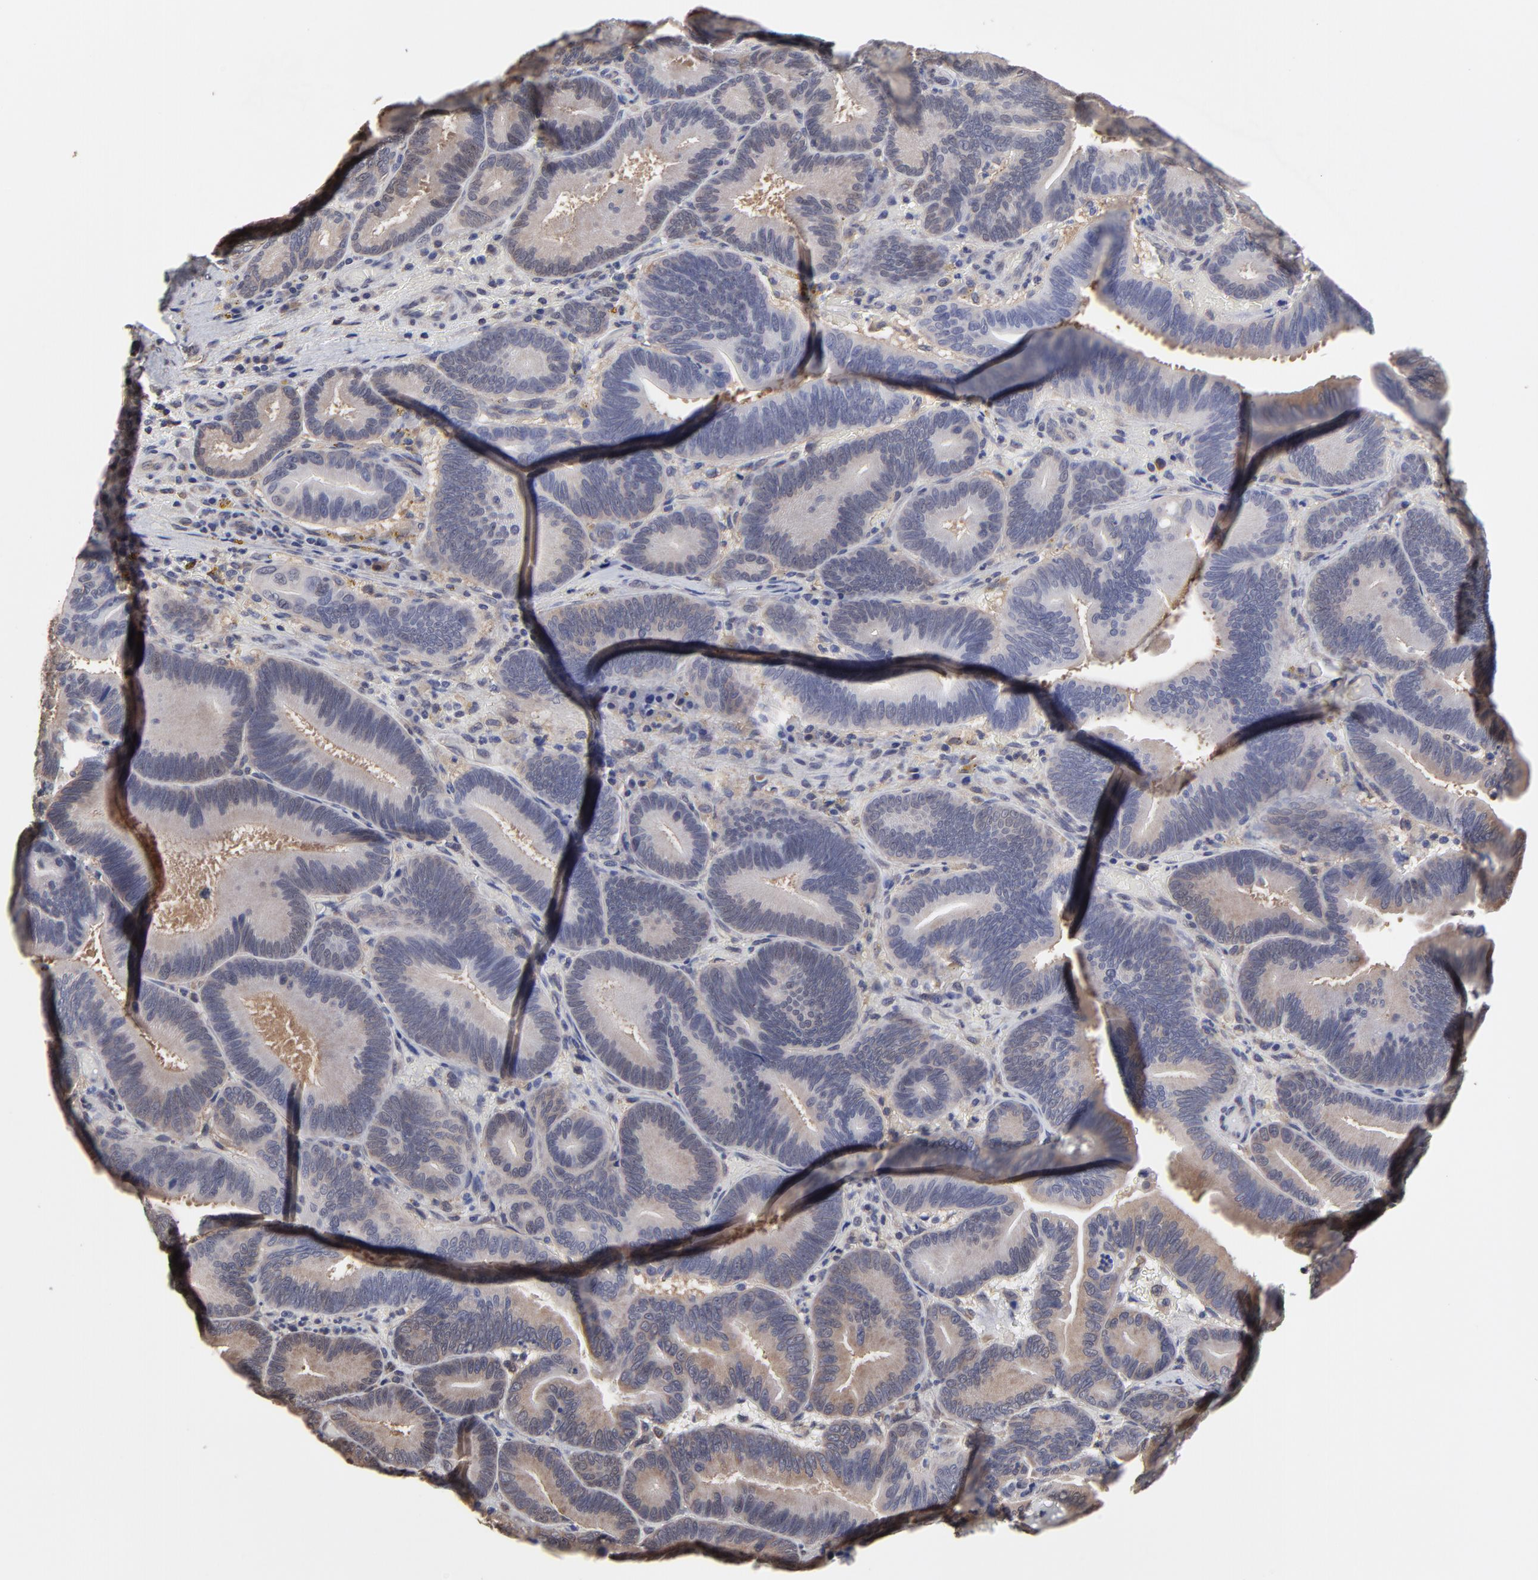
{"staining": {"intensity": "weak", "quantity": ">75%", "location": "cytoplasmic/membranous"}, "tissue": "pancreatic cancer", "cell_type": "Tumor cells", "image_type": "cancer", "snomed": [{"axis": "morphology", "description": "Adenocarcinoma, NOS"}, {"axis": "topography", "description": "Pancreas"}], "caption": "The photomicrograph demonstrates immunohistochemical staining of pancreatic cancer (adenocarcinoma). There is weak cytoplasmic/membranous positivity is present in approximately >75% of tumor cells. (brown staining indicates protein expression, while blue staining denotes nuclei).", "gene": "CCT2", "patient": {"sex": "male", "age": 82}}